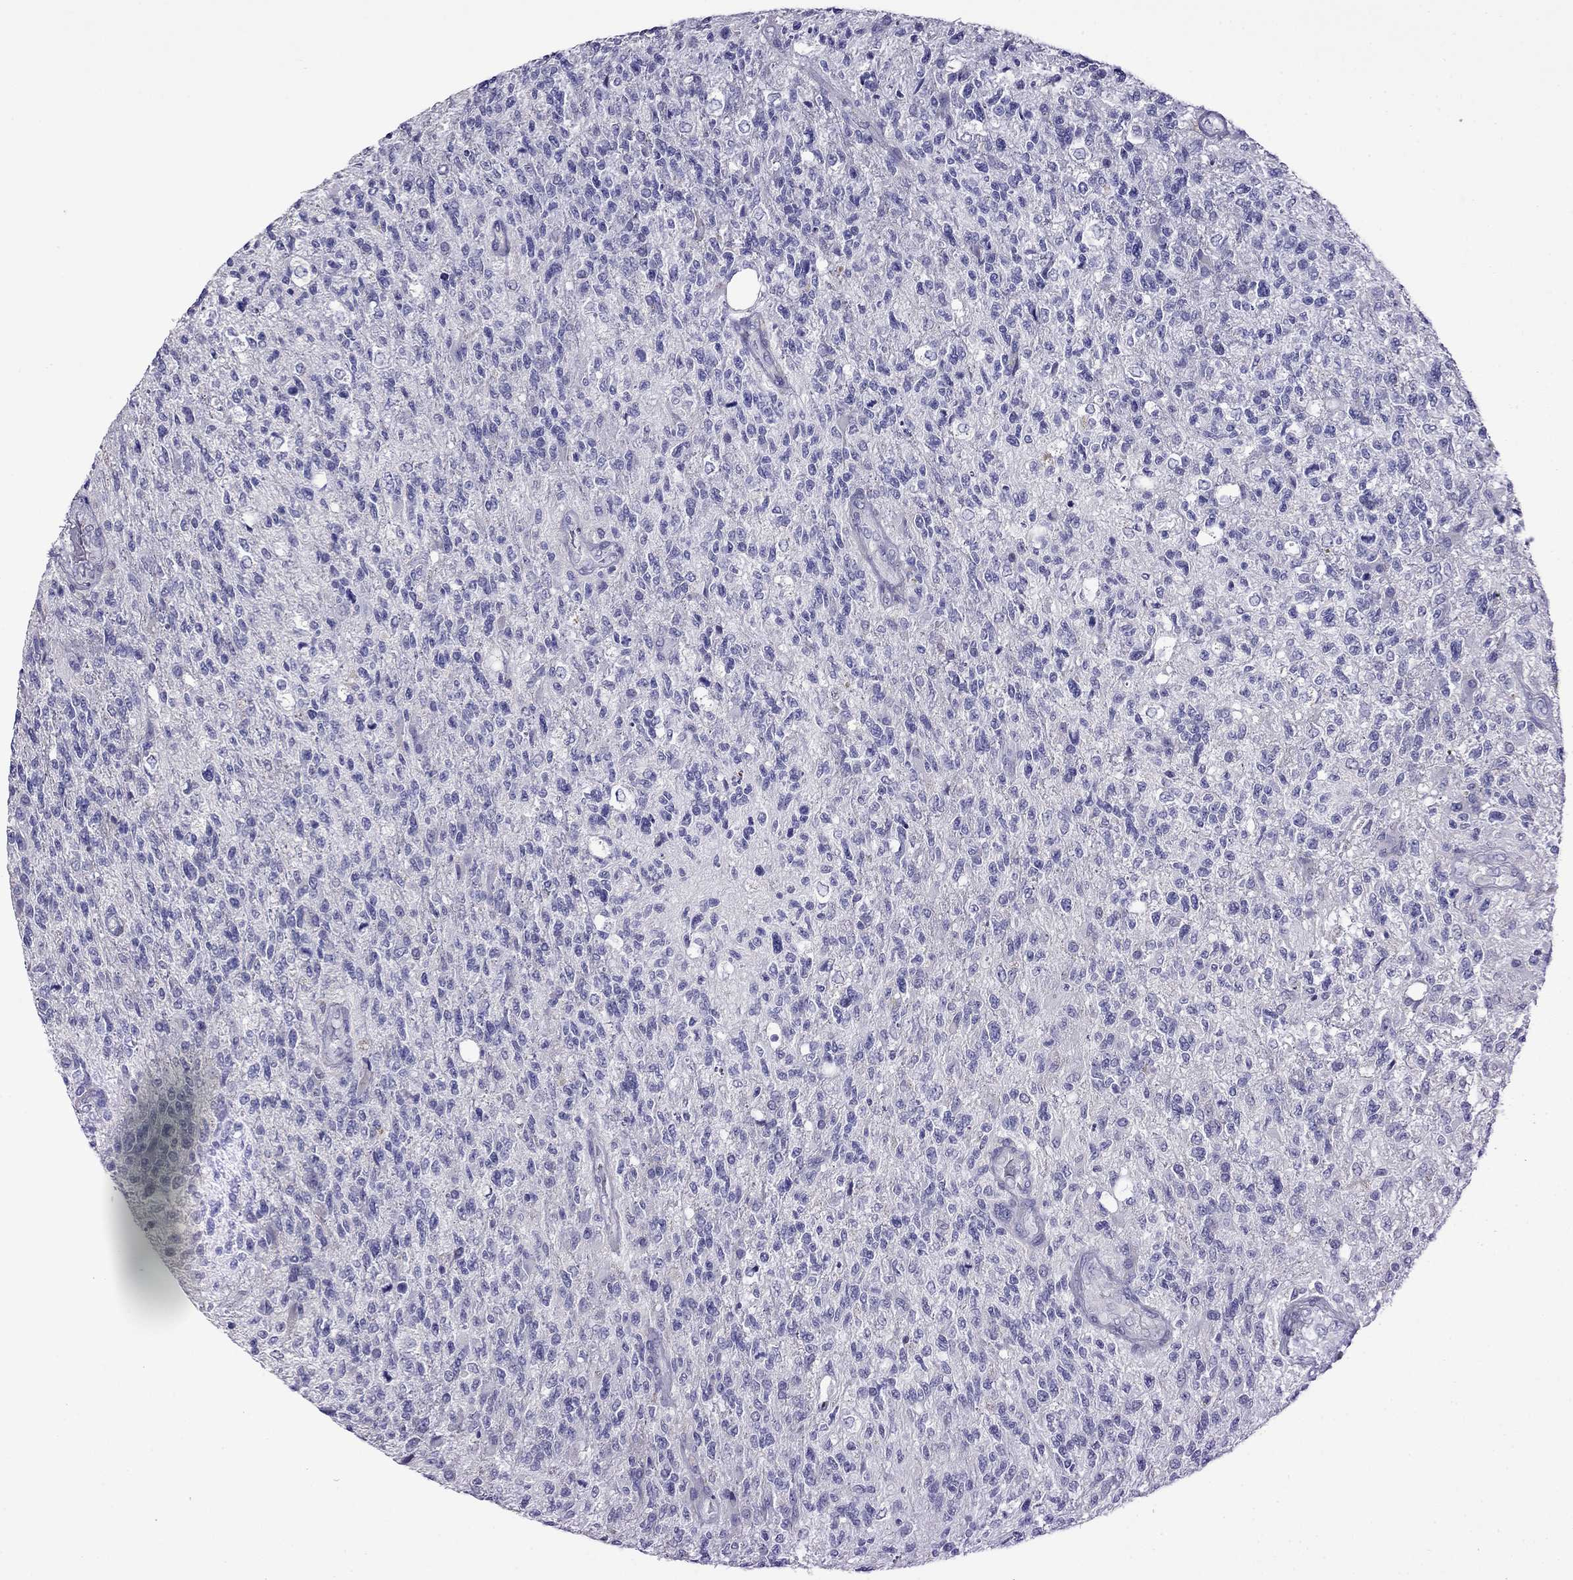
{"staining": {"intensity": "negative", "quantity": "none", "location": "none"}, "tissue": "glioma", "cell_type": "Tumor cells", "image_type": "cancer", "snomed": [{"axis": "morphology", "description": "Glioma, malignant, High grade"}, {"axis": "topography", "description": "Brain"}], "caption": "DAB immunohistochemical staining of malignant glioma (high-grade) reveals no significant staining in tumor cells.", "gene": "STAR", "patient": {"sex": "male", "age": 56}}